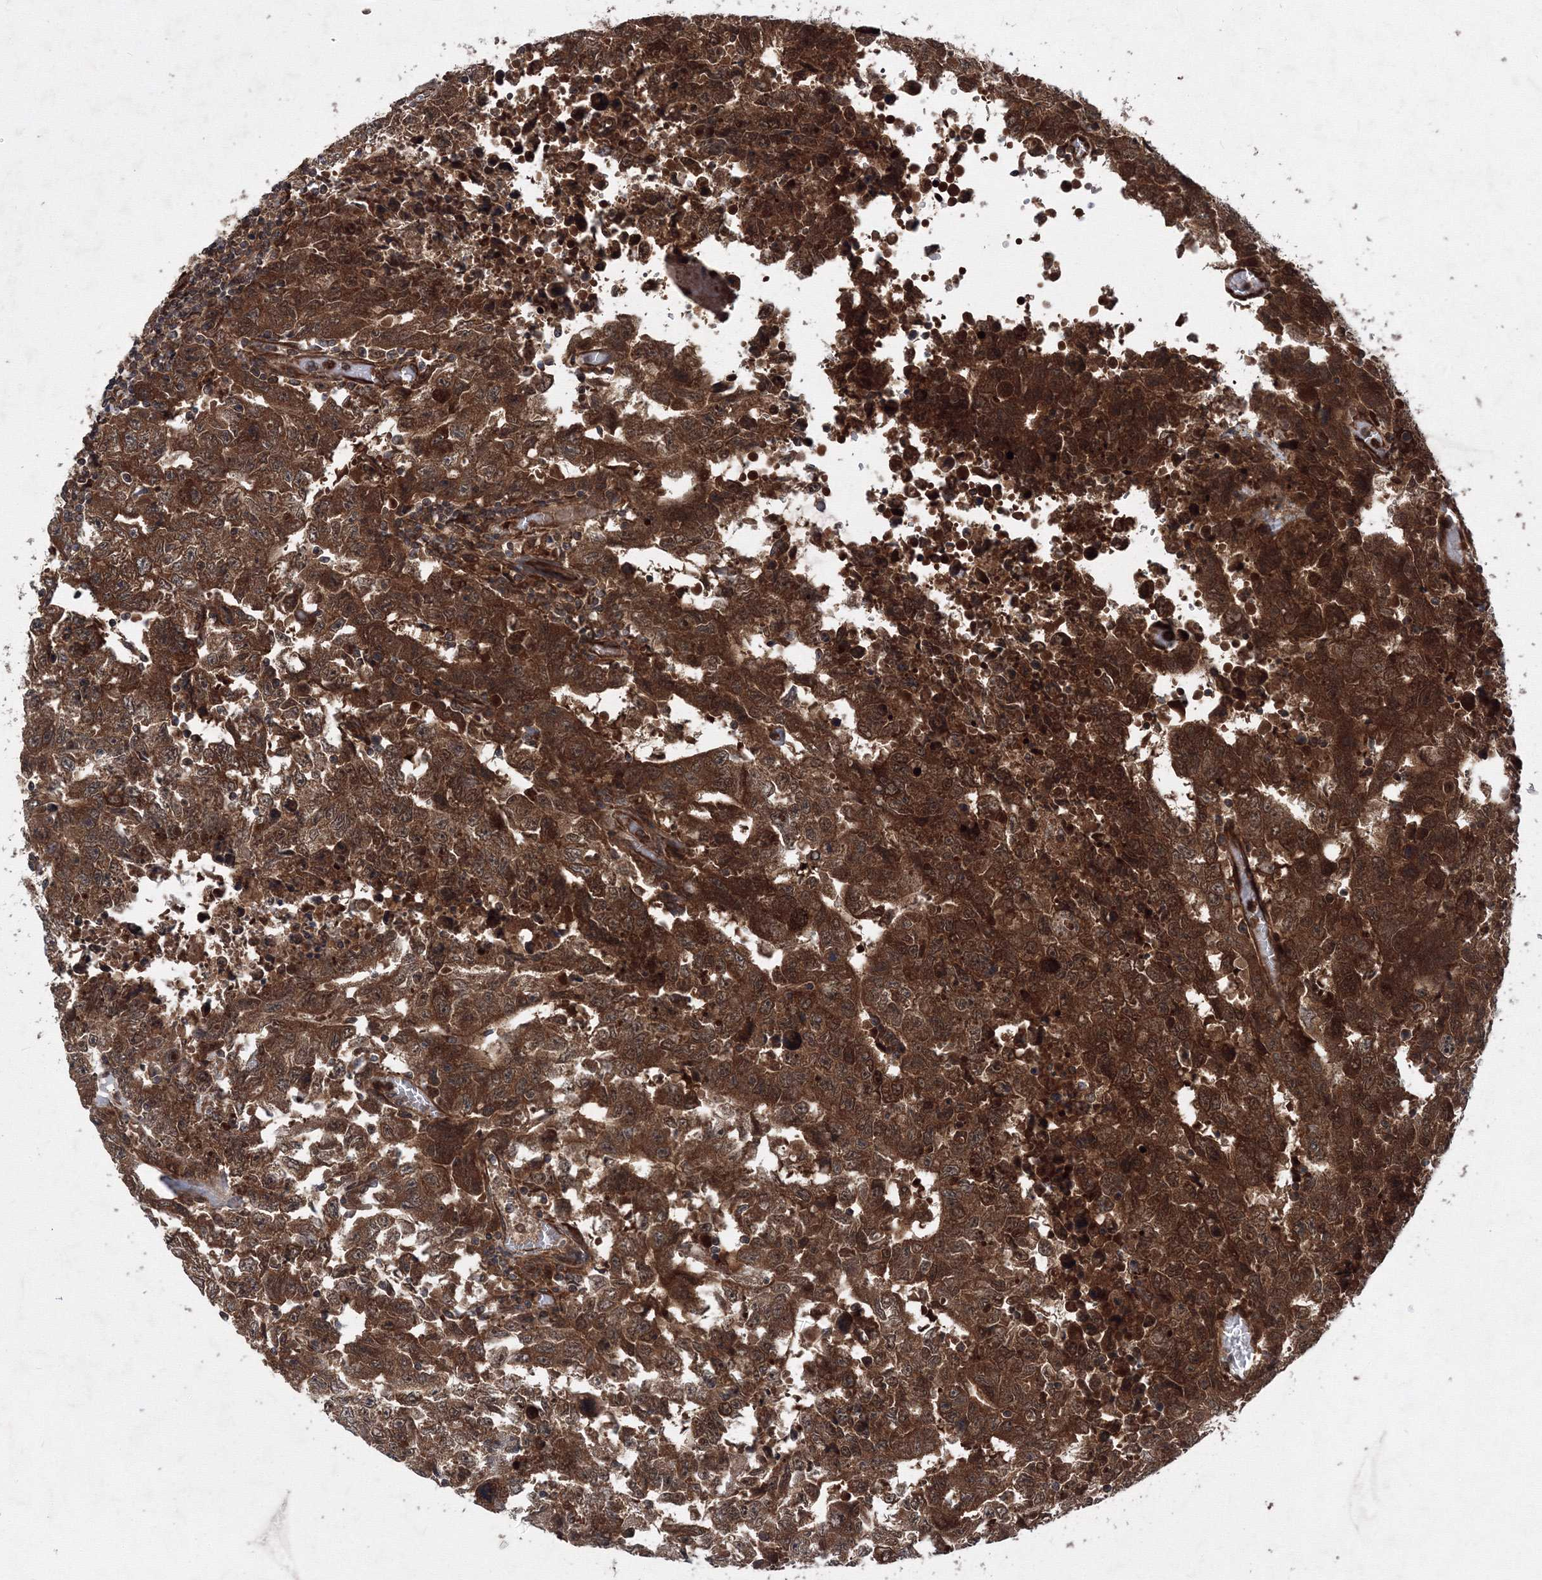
{"staining": {"intensity": "strong", "quantity": ">75%", "location": "cytoplasmic/membranous"}, "tissue": "testis cancer", "cell_type": "Tumor cells", "image_type": "cancer", "snomed": [{"axis": "morphology", "description": "Carcinoma, Embryonal, NOS"}, {"axis": "topography", "description": "Testis"}], "caption": "The histopathology image shows immunohistochemical staining of embryonal carcinoma (testis). There is strong cytoplasmic/membranous expression is seen in about >75% of tumor cells.", "gene": "ATG3", "patient": {"sex": "male", "age": 26}}